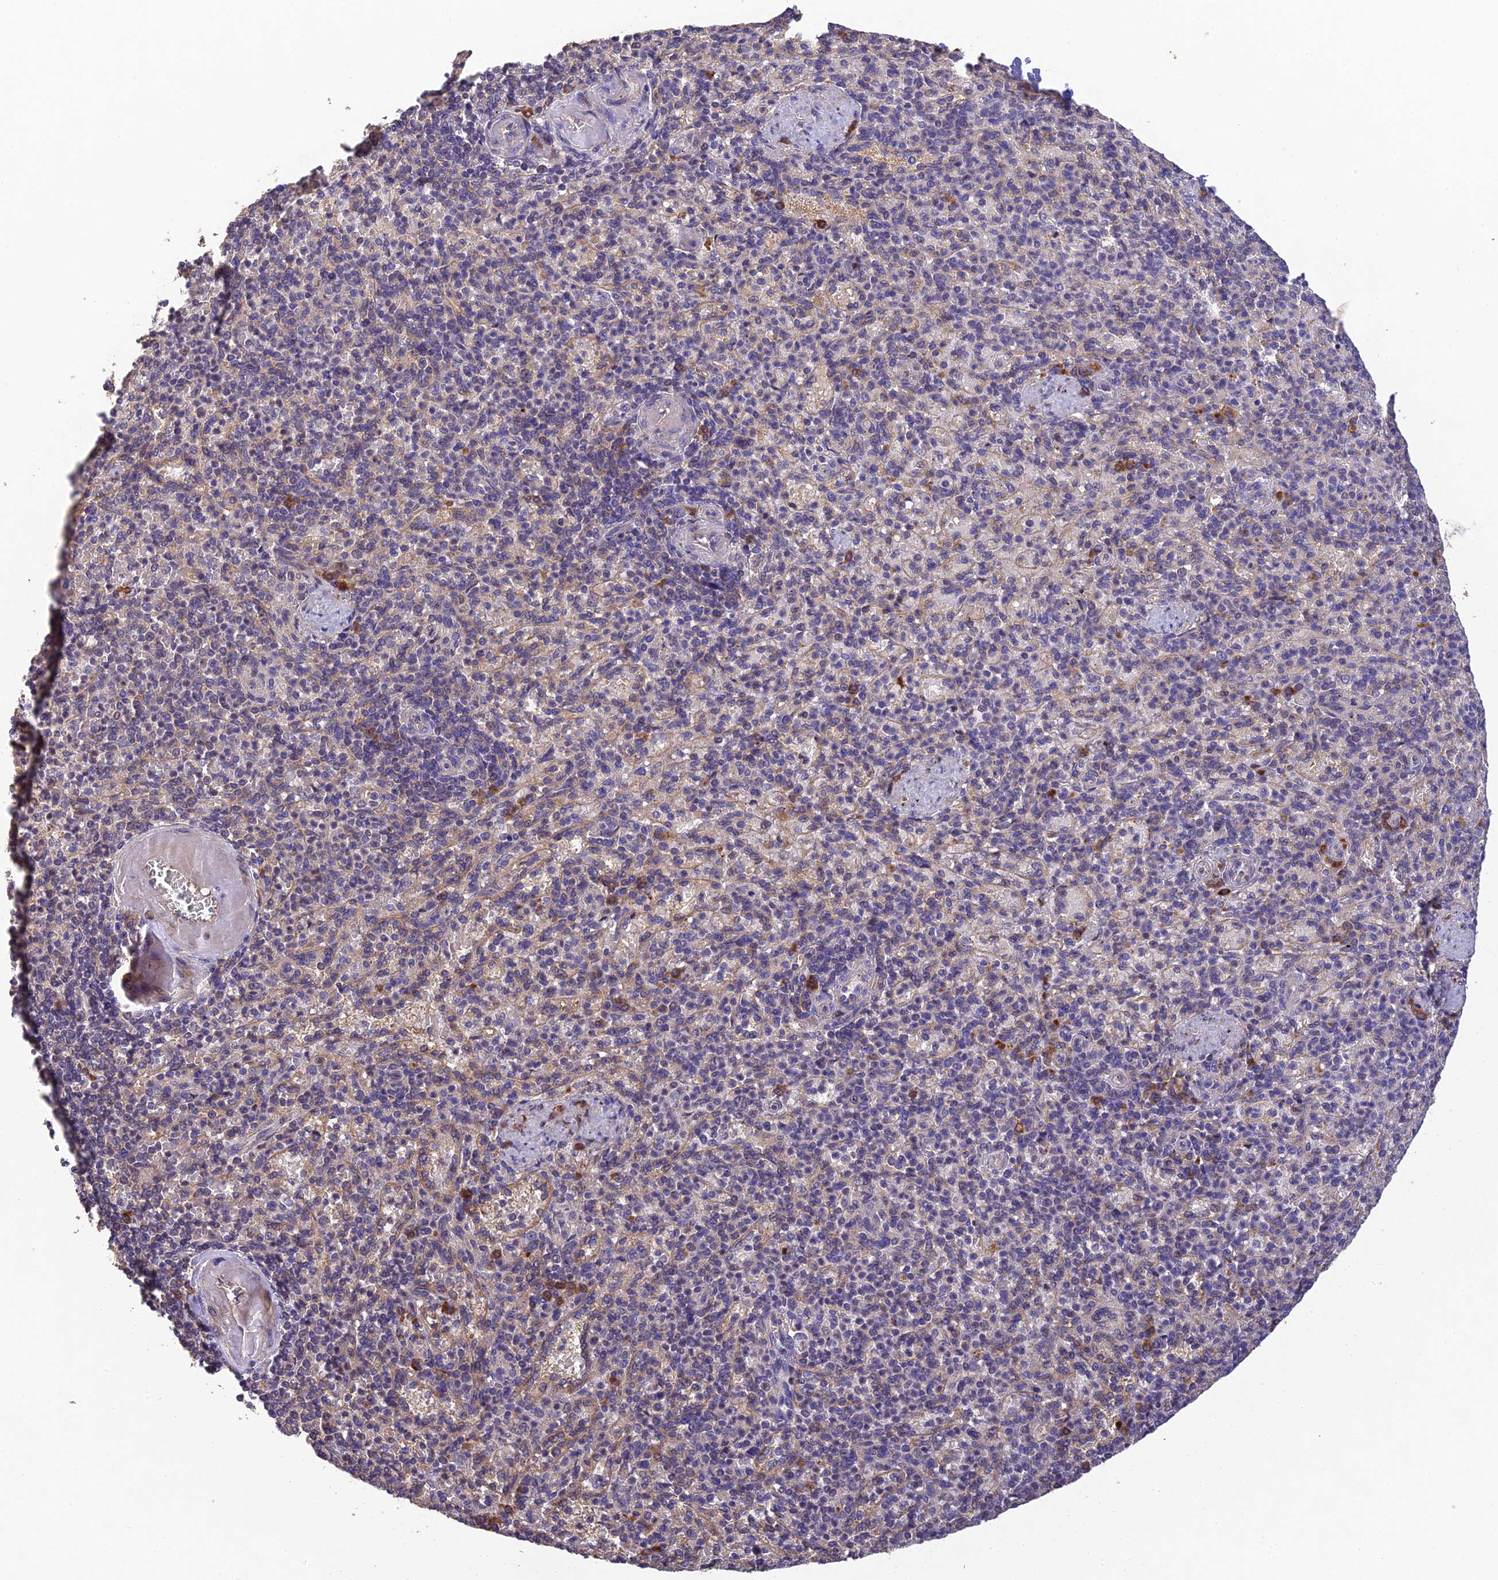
{"staining": {"intensity": "negative", "quantity": "none", "location": "none"}, "tissue": "spleen", "cell_type": "Cells in red pulp", "image_type": "normal", "snomed": [{"axis": "morphology", "description": "Normal tissue, NOS"}, {"axis": "topography", "description": "Spleen"}], "caption": "High power microscopy photomicrograph of an IHC photomicrograph of normal spleen, revealing no significant expression in cells in red pulp.", "gene": "DENND5B", "patient": {"sex": "female", "age": 74}}